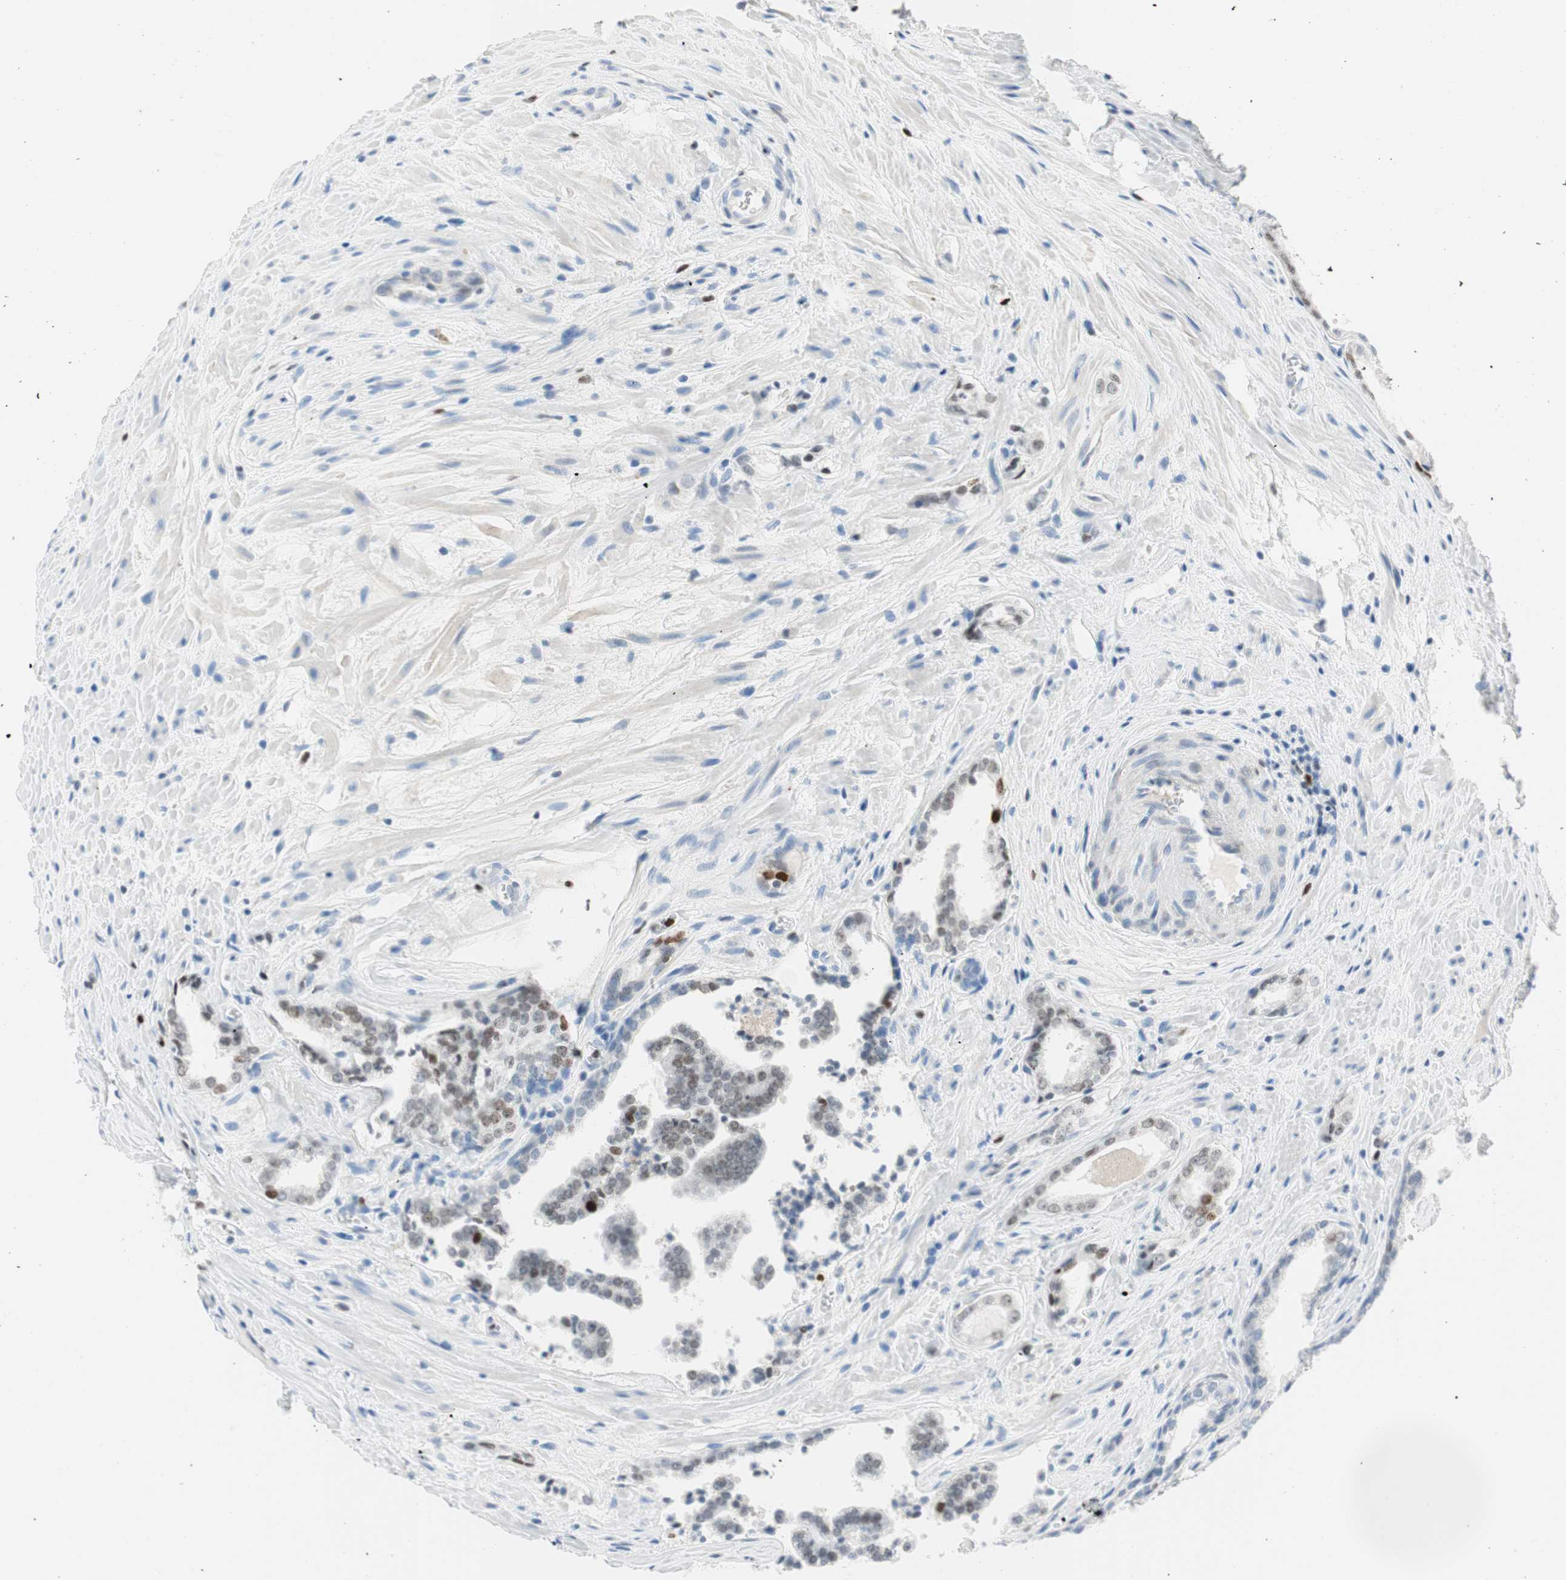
{"staining": {"intensity": "moderate", "quantity": "<25%", "location": "nuclear"}, "tissue": "prostate cancer", "cell_type": "Tumor cells", "image_type": "cancer", "snomed": [{"axis": "morphology", "description": "Adenocarcinoma, Low grade"}, {"axis": "topography", "description": "Prostate"}], "caption": "Immunohistochemistry (IHC) of prostate cancer shows low levels of moderate nuclear positivity in about <25% of tumor cells. Nuclei are stained in blue.", "gene": "EZH2", "patient": {"sex": "male", "age": 60}}